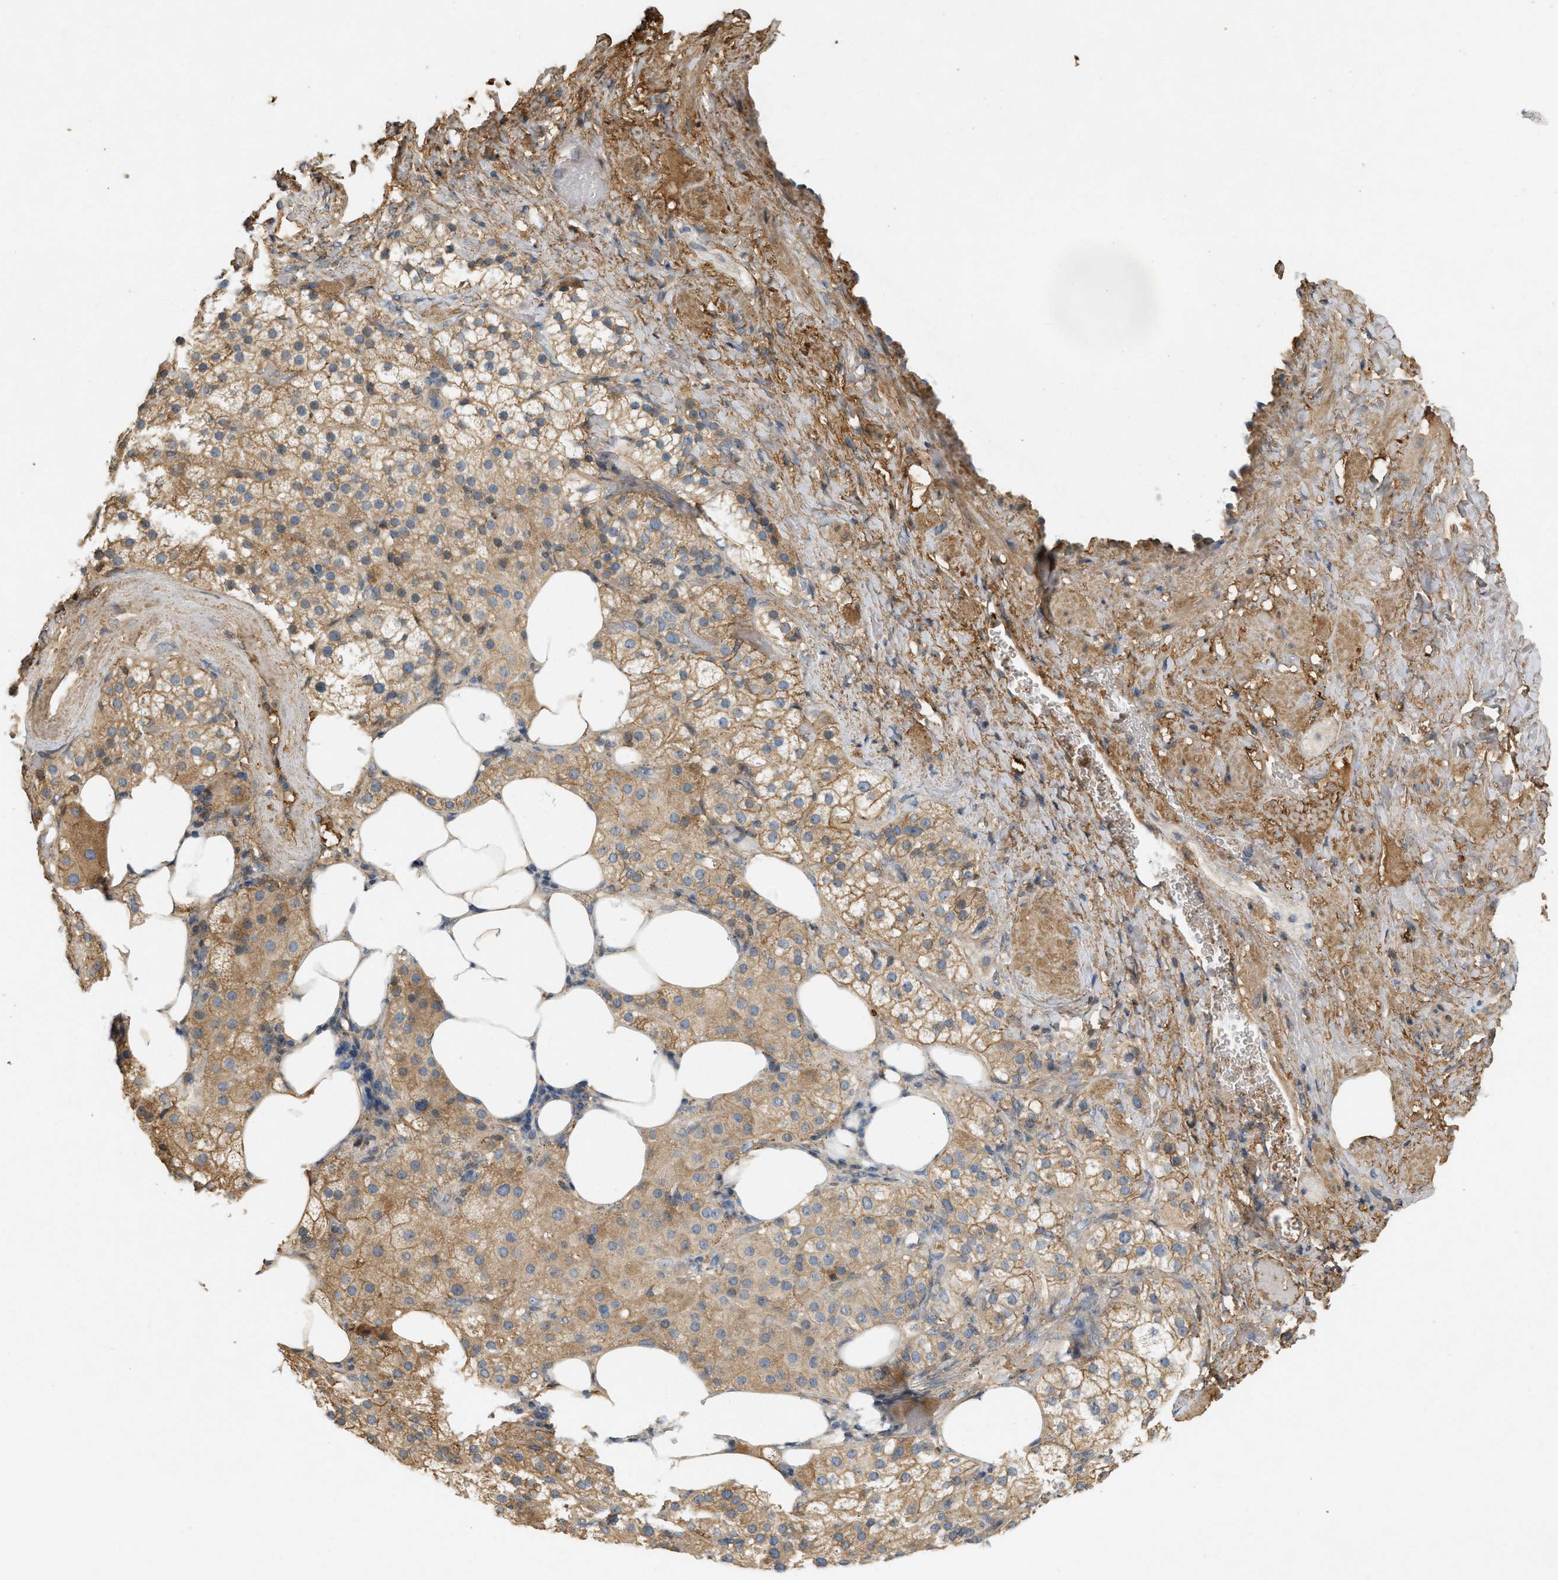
{"staining": {"intensity": "moderate", "quantity": ">75%", "location": "cytoplasmic/membranous"}, "tissue": "adrenal gland", "cell_type": "Glandular cells", "image_type": "normal", "snomed": [{"axis": "morphology", "description": "Normal tissue, NOS"}, {"axis": "topography", "description": "Adrenal gland"}], "caption": "The image exhibits staining of benign adrenal gland, revealing moderate cytoplasmic/membranous protein staining (brown color) within glandular cells.", "gene": "F8", "patient": {"sex": "female", "age": 59}}